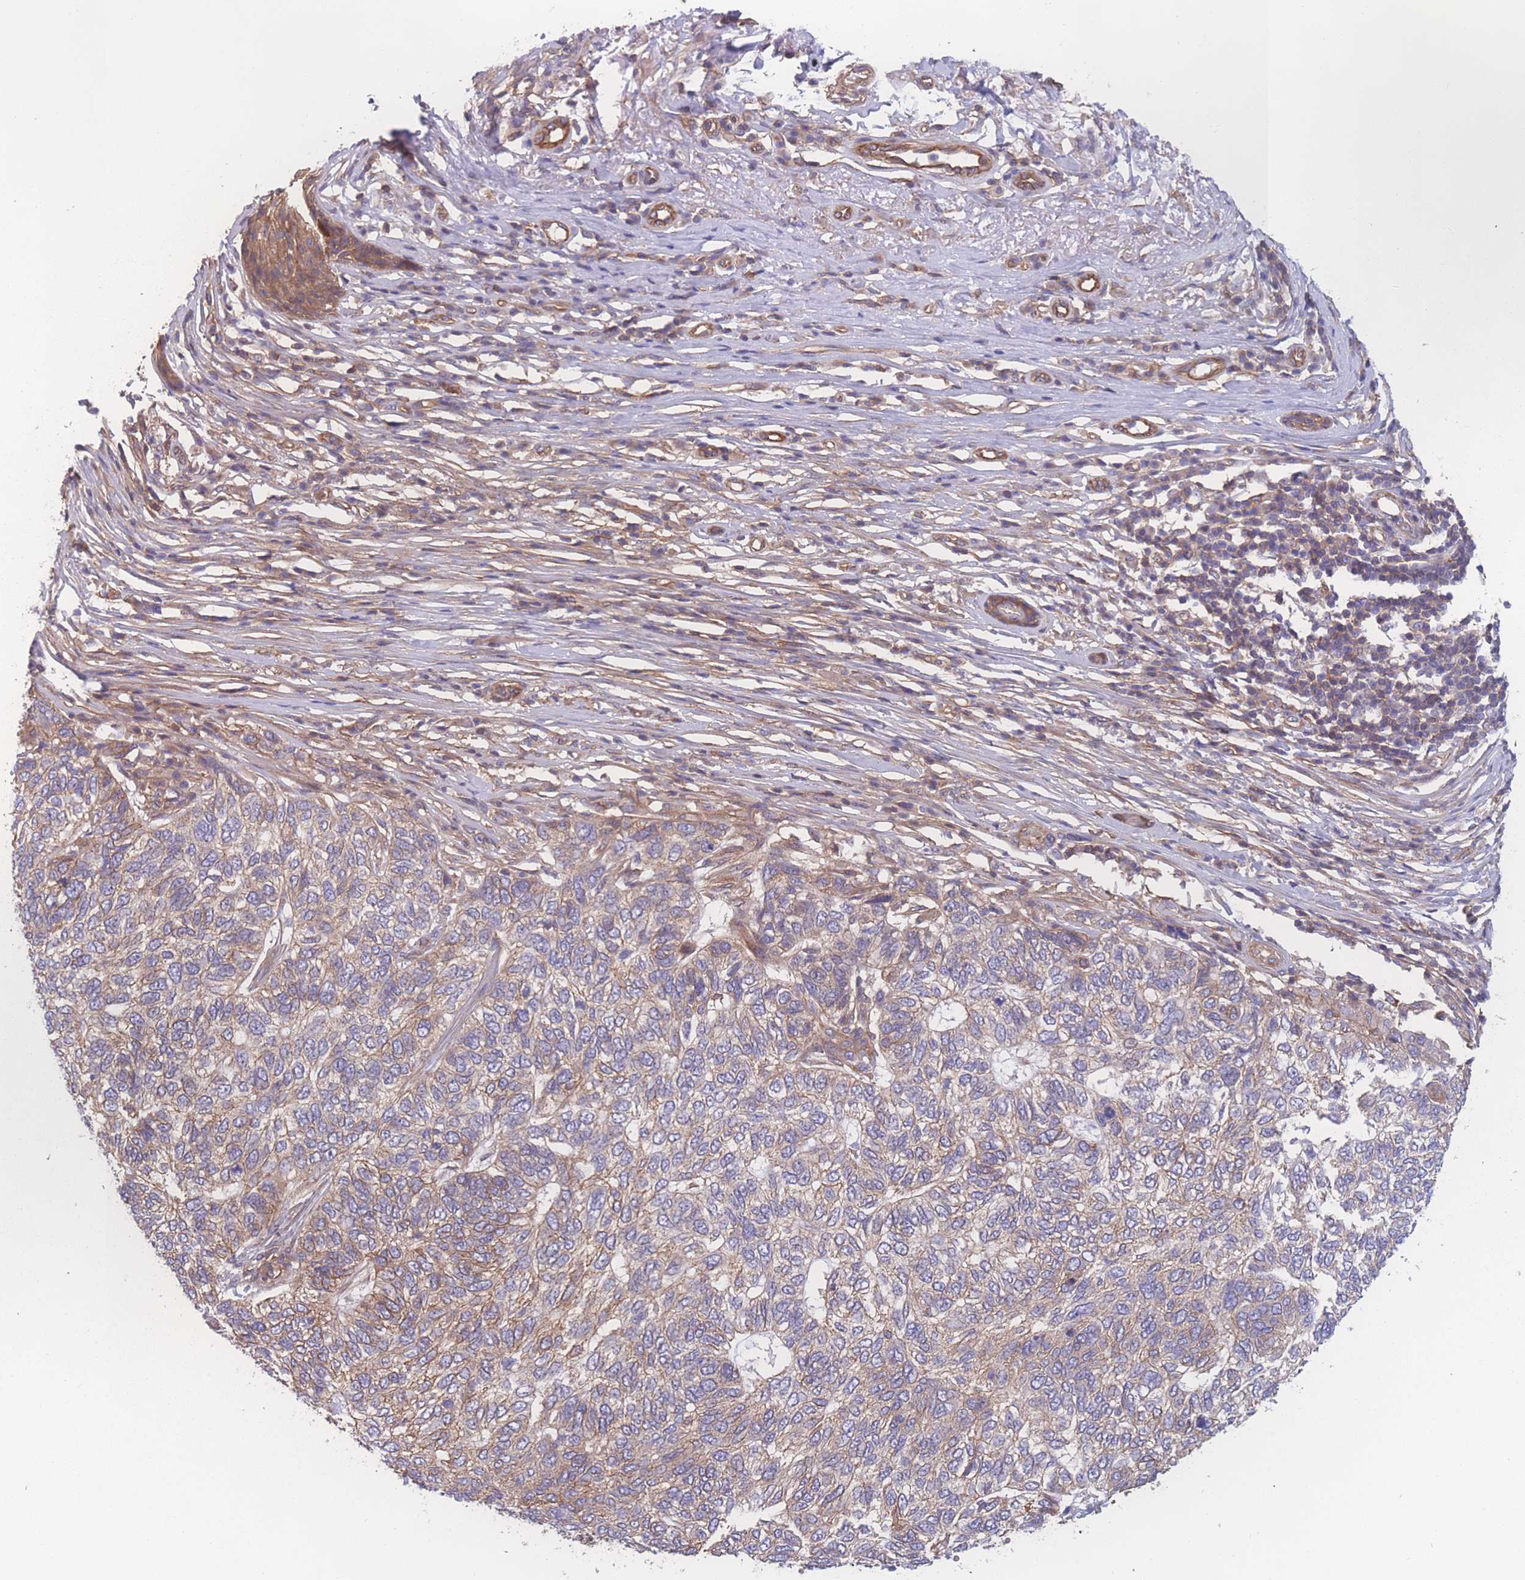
{"staining": {"intensity": "moderate", "quantity": "25%-75%", "location": "cytoplasmic/membranous"}, "tissue": "skin cancer", "cell_type": "Tumor cells", "image_type": "cancer", "snomed": [{"axis": "morphology", "description": "Basal cell carcinoma"}, {"axis": "topography", "description": "Skin"}], "caption": "Immunohistochemistry (DAB) staining of human skin cancer (basal cell carcinoma) displays moderate cytoplasmic/membranous protein expression in approximately 25%-75% of tumor cells.", "gene": "CFAP97", "patient": {"sex": "female", "age": 65}}